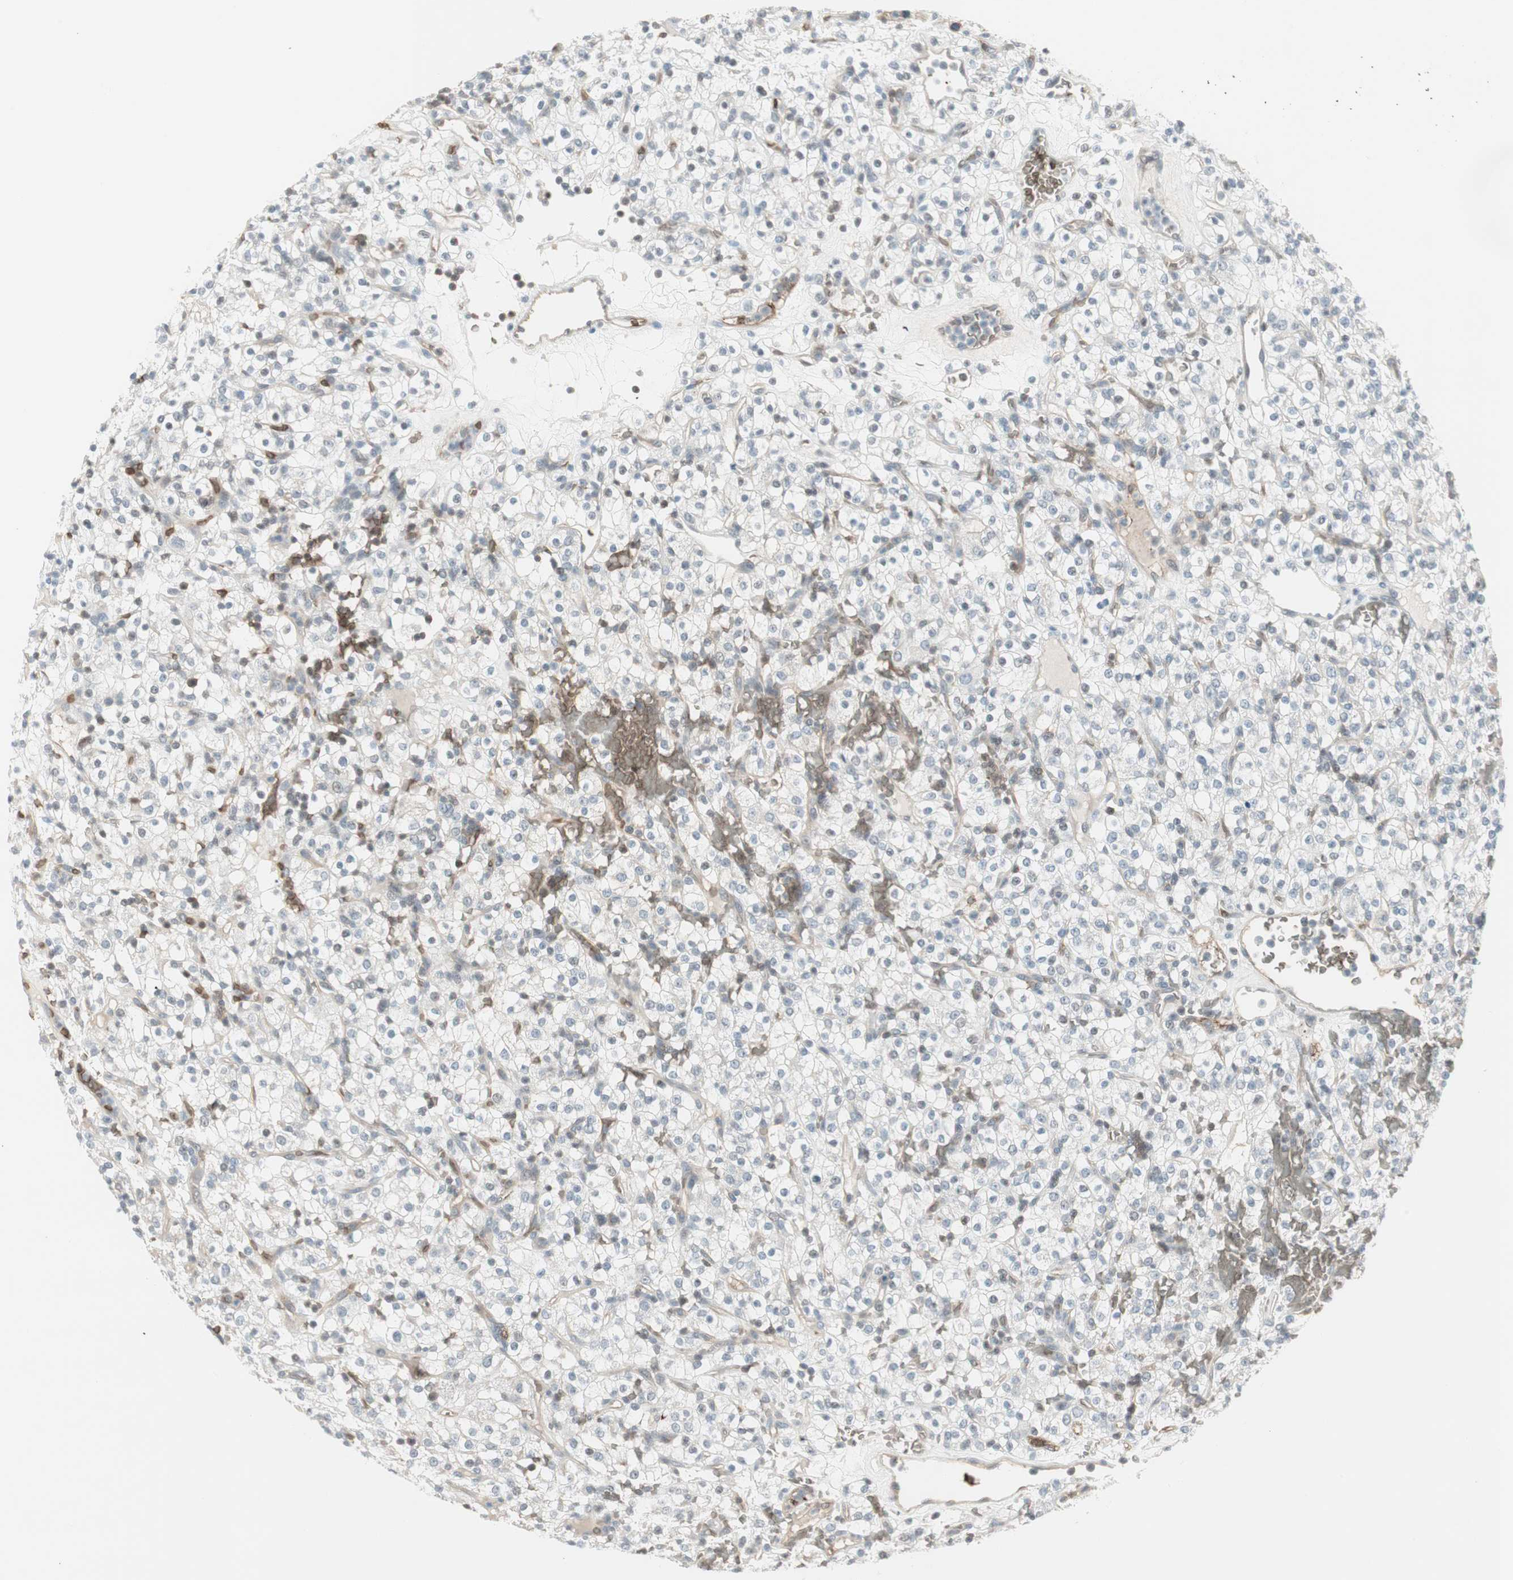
{"staining": {"intensity": "negative", "quantity": "none", "location": "none"}, "tissue": "renal cancer", "cell_type": "Tumor cells", "image_type": "cancer", "snomed": [{"axis": "morphology", "description": "Normal tissue, NOS"}, {"axis": "morphology", "description": "Adenocarcinoma, NOS"}, {"axis": "topography", "description": "Kidney"}], "caption": "Image shows no significant protein positivity in tumor cells of adenocarcinoma (renal).", "gene": "MAP4K1", "patient": {"sex": "female", "age": 72}}